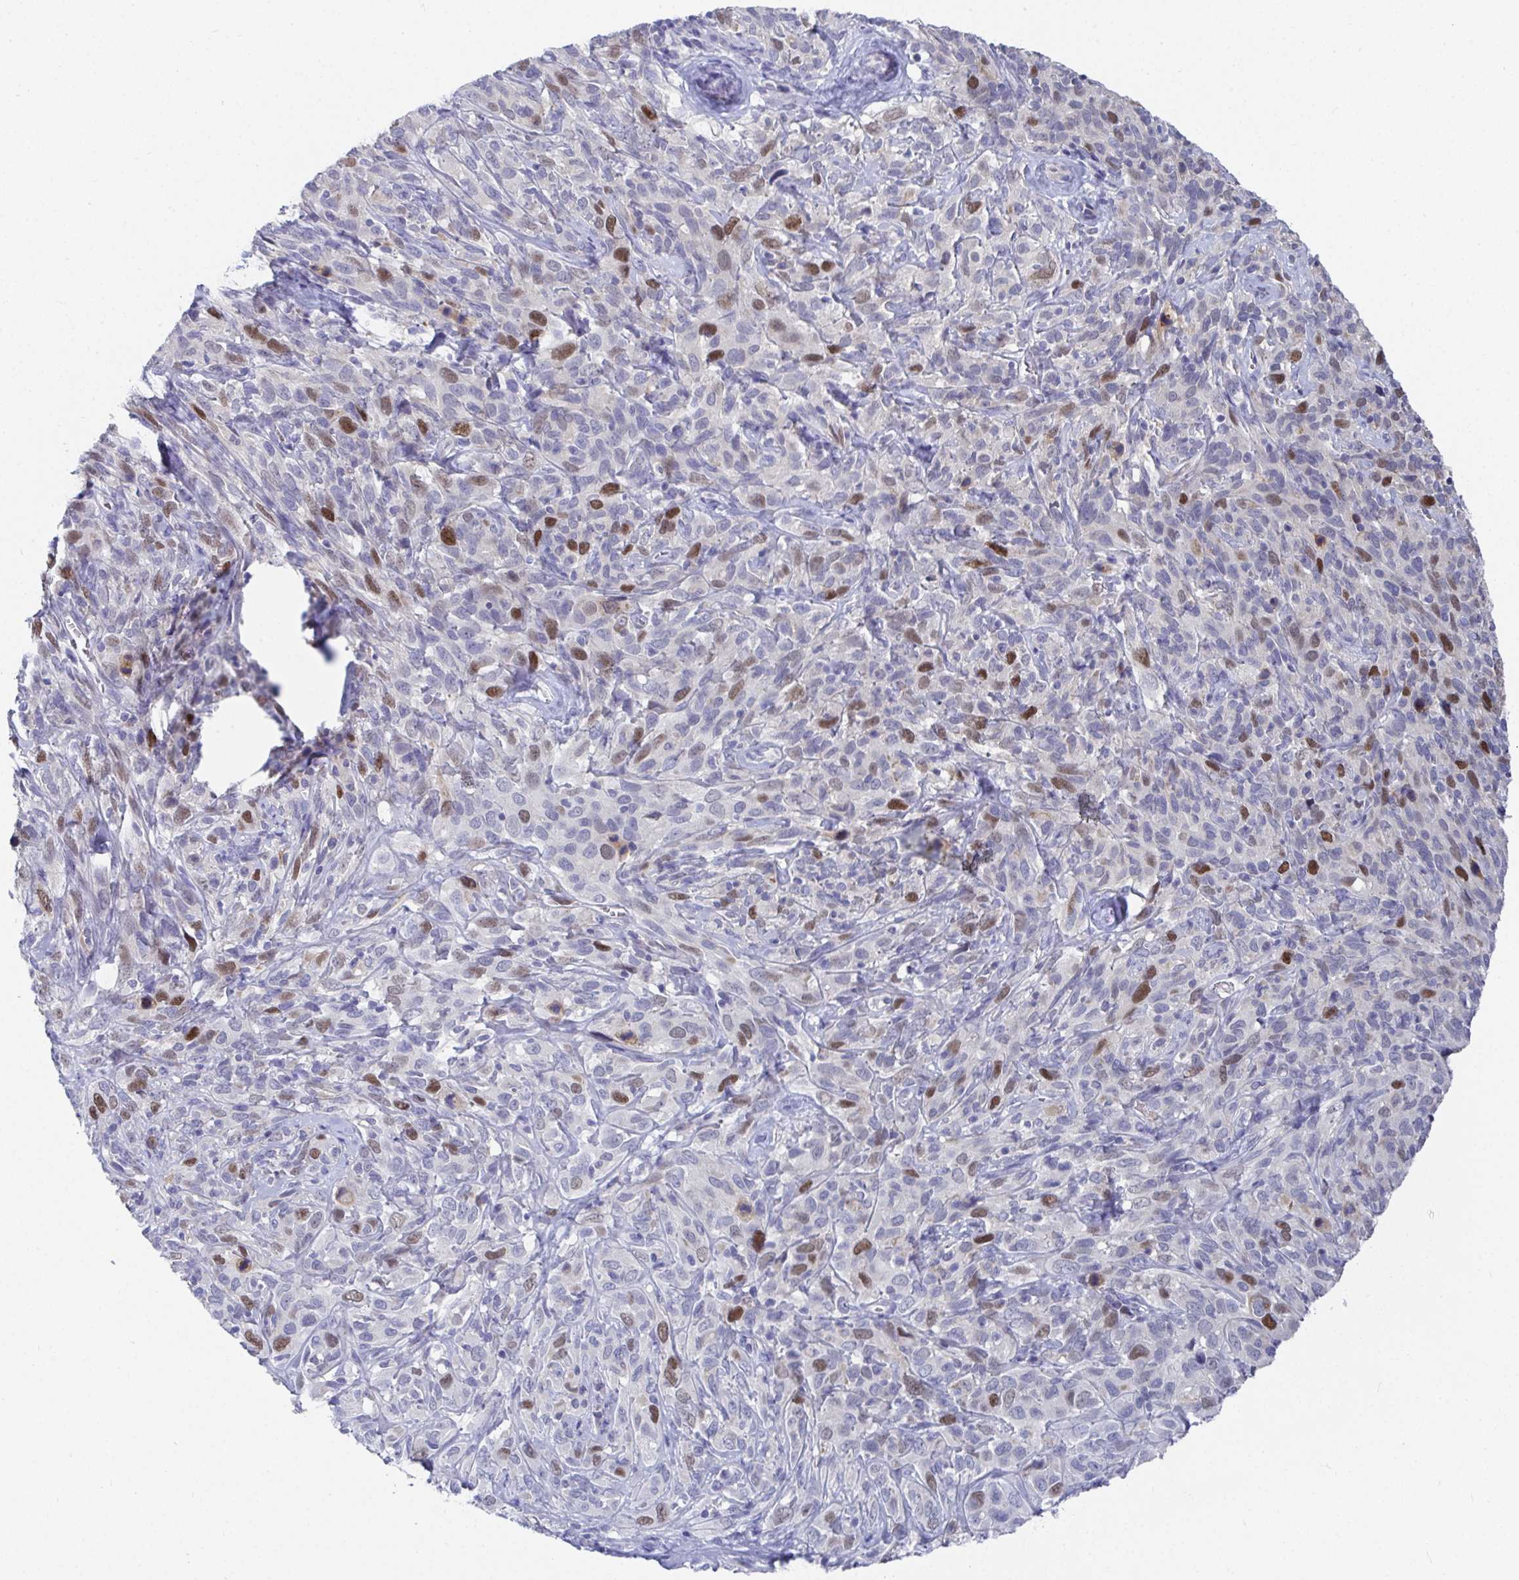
{"staining": {"intensity": "moderate", "quantity": "<25%", "location": "nuclear"}, "tissue": "cervical cancer", "cell_type": "Tumor cells", "image_type": "cancer", "snomed": [{"axis": "morphology", "description": "Normal tissue, NOS"}, {"axis": "morphology", "description": "Squamous cell carcinoma, NOS"}, {"axis": "topography", "description": "Cervix"}], "caption": "Tumor cells exhibit moderate nuclear expression in about <25% of cells in cervical cancer (squamous cell carcinoma).", "gene": "ATP5F1C", "patient": {"sex": "female", "age": 51}}